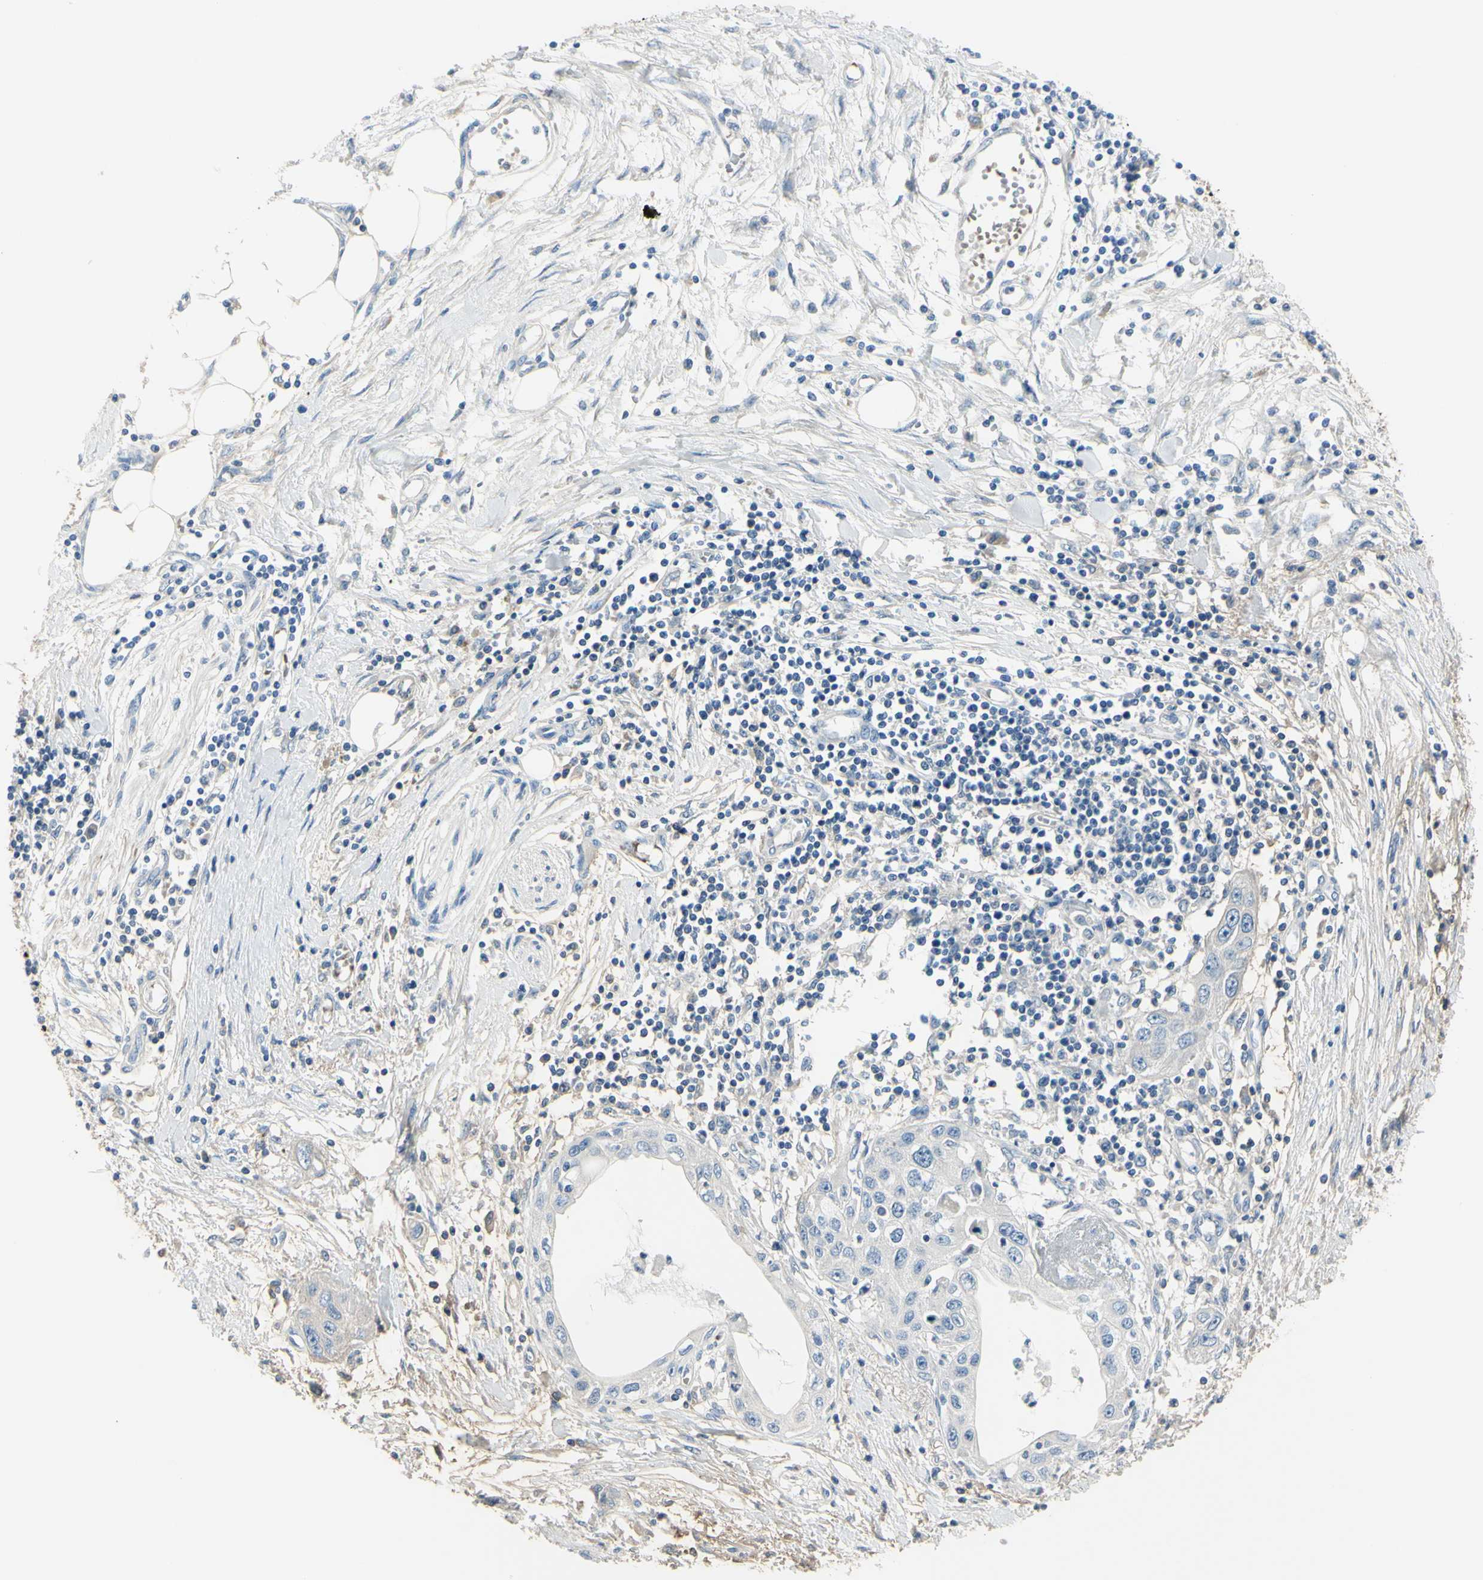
{"staining": {"intensity": "negative", "quantity": "none", "location": "none"}, "tissue": "pancreatic cancer", "cell_type": "Tumor cells", "image_type": "cancer", "snomed": [{"axis": "morphology", "description": "Adenocarcinoma, NOS"}, {"axis": "topography", "description": "Pancreas"}], "caption": "Photomicrograph shows no significant protein staining in tumor cells of pancreatic cancer.", "gene": "NCBP2L", "patient": {"sex": "female", "age": 70}}